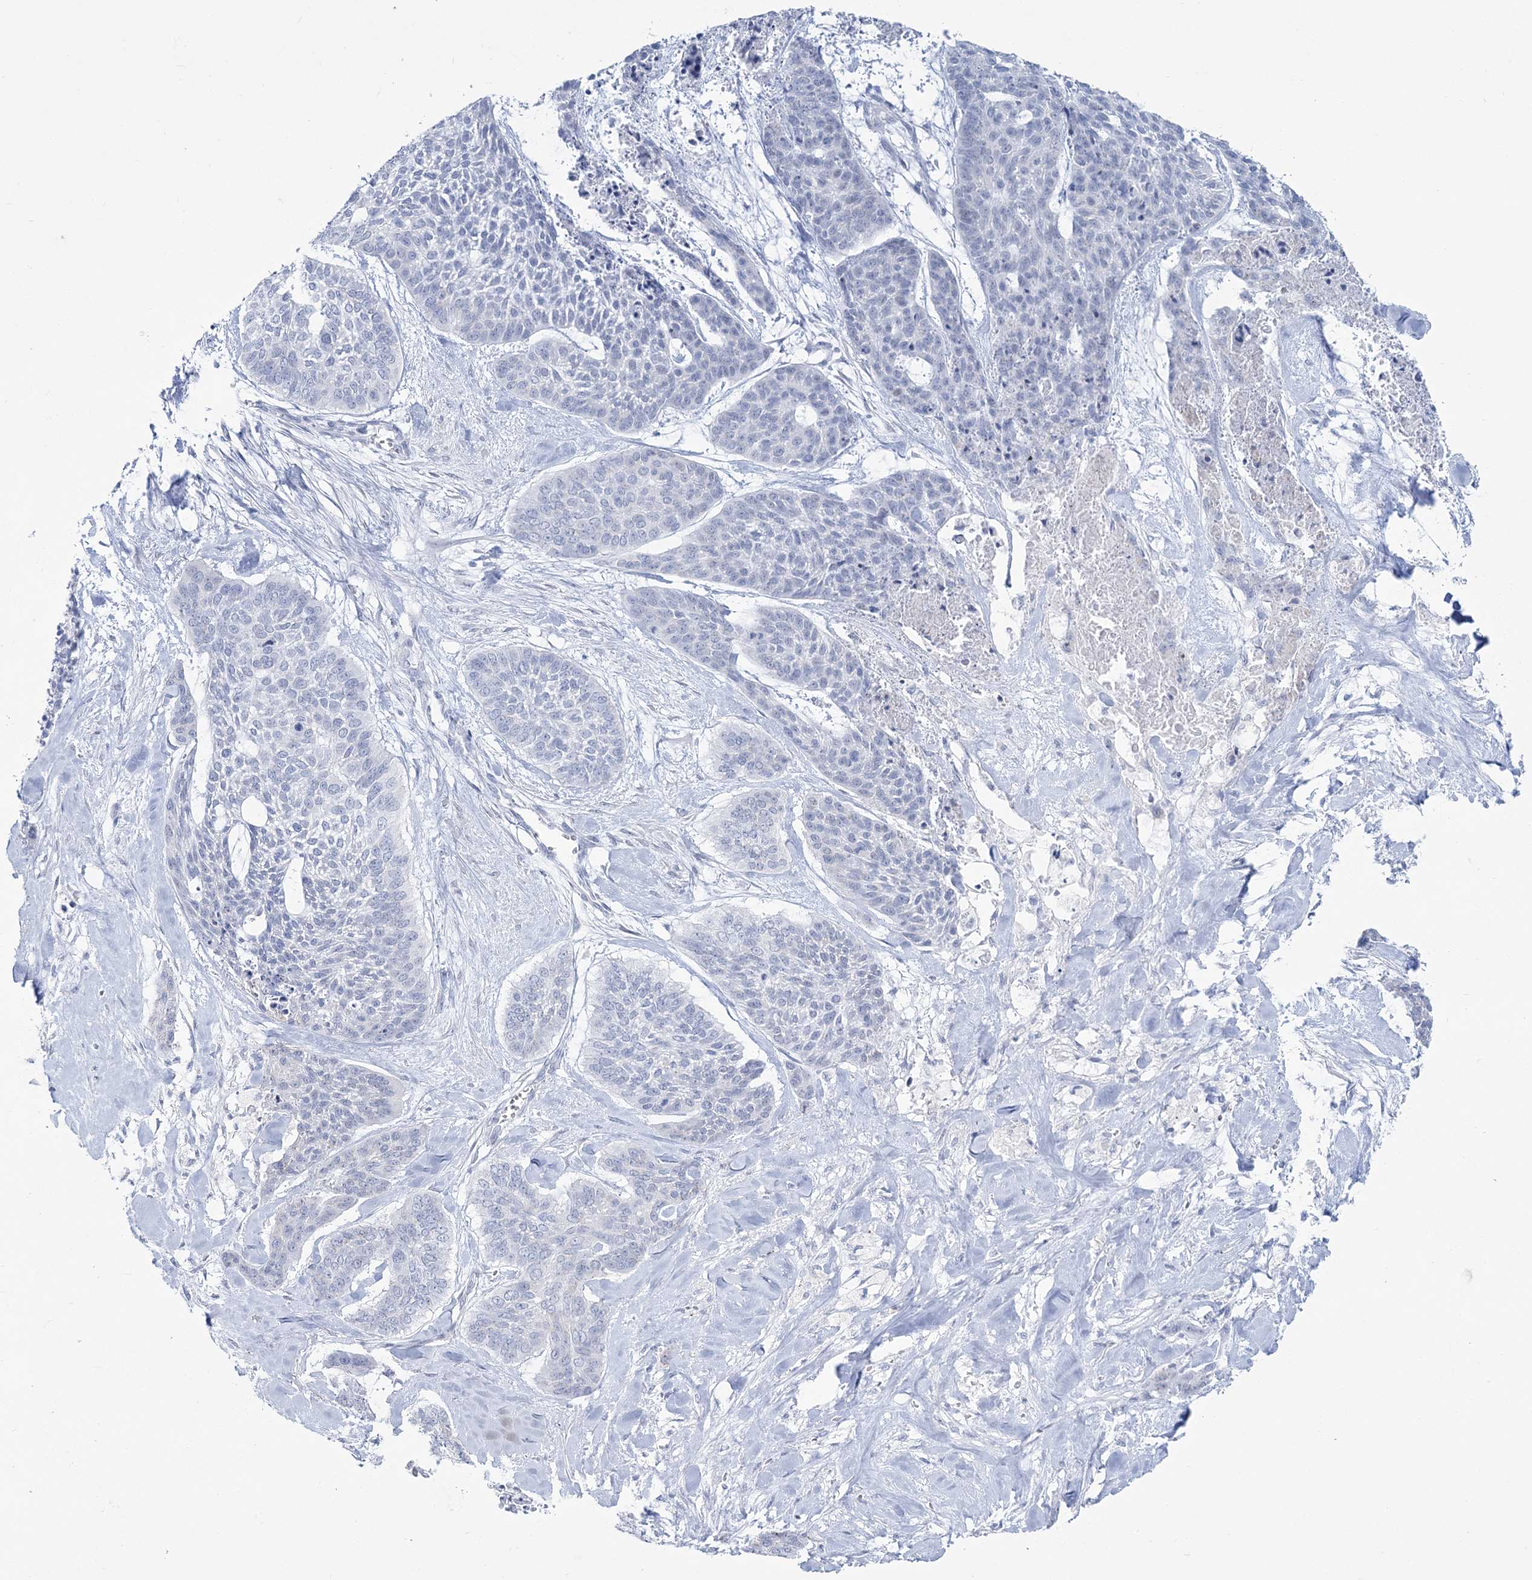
{"staining": {"intensity": "negative", "quantity": "none", "location": "none"}, "tissue": "skin cancer", "cell_type": "Tumor cells", "image_type": "cancer", "snomed": [{"axis": "morphology", "description": "Basal cell carcinoma"}, {"axis": "topography", "description": "Skin"}], "caption": "This is an IHC photomicrograph of skin basal cell carcinoma. There is no staining in tumor cells.", "gene": "ZNF843", "patient": {"sex": "female", "age": 64}}